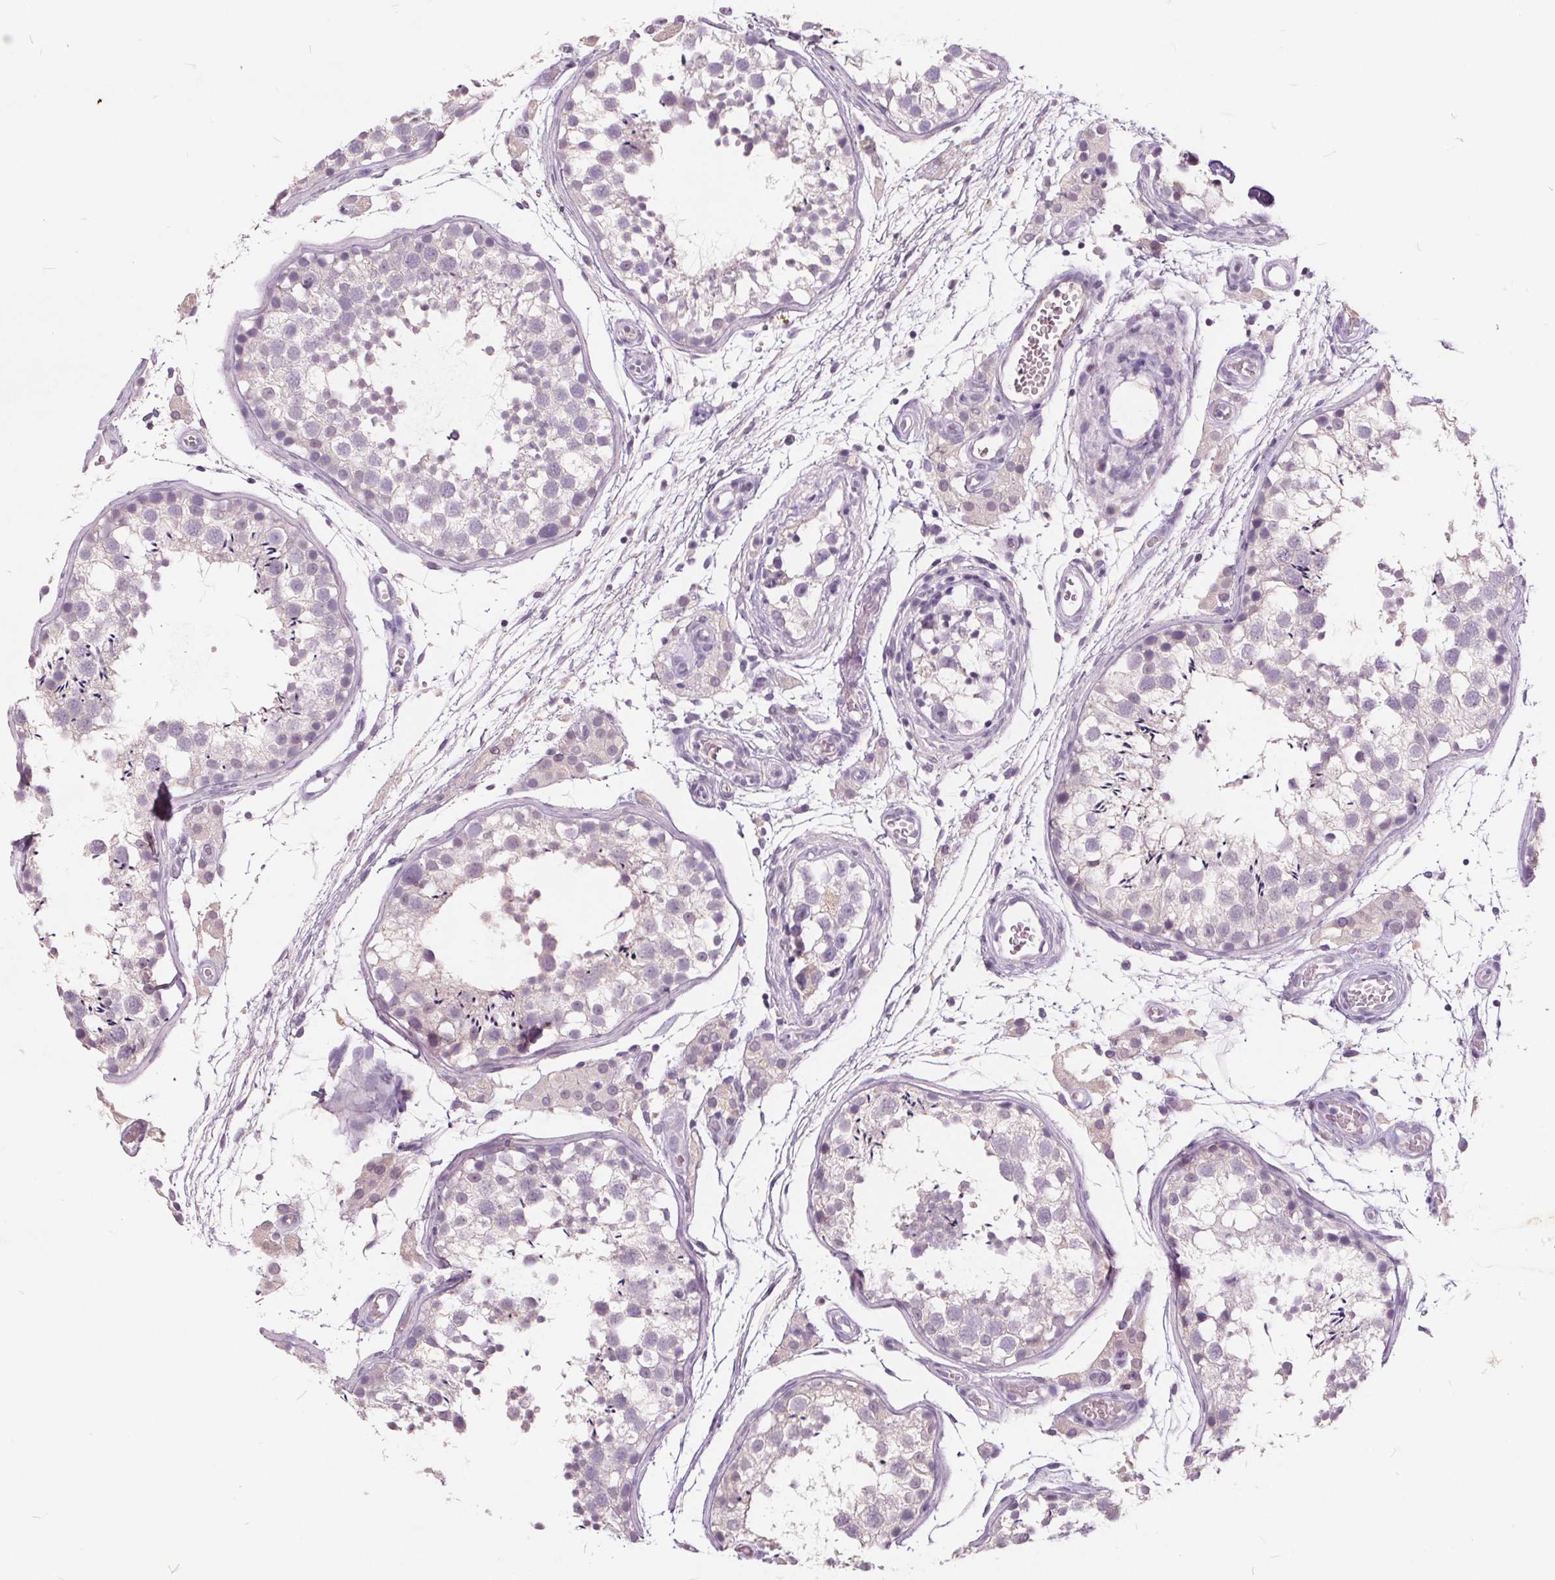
{"staining": {"intensity": "negative", "quantity": "none", "location": "none"}, "tissue": "testis", "cell_type": "Cells in seminiferous ducts", "image_type": "normal", "snomed": [{"axis": "morphology", "description": "Normal tissue, NOS"}, {"axis": "morphology", "description": "Seminoma, NOS"}, {"axis": "topography", "description": "Testis"}], "caption": "Photomicrograph shows no significant protein staining in cells in seminiferous ducts of normal testis.", "gene": "PLA2G2E", "patient": {"sex": "male", "age": 29}}